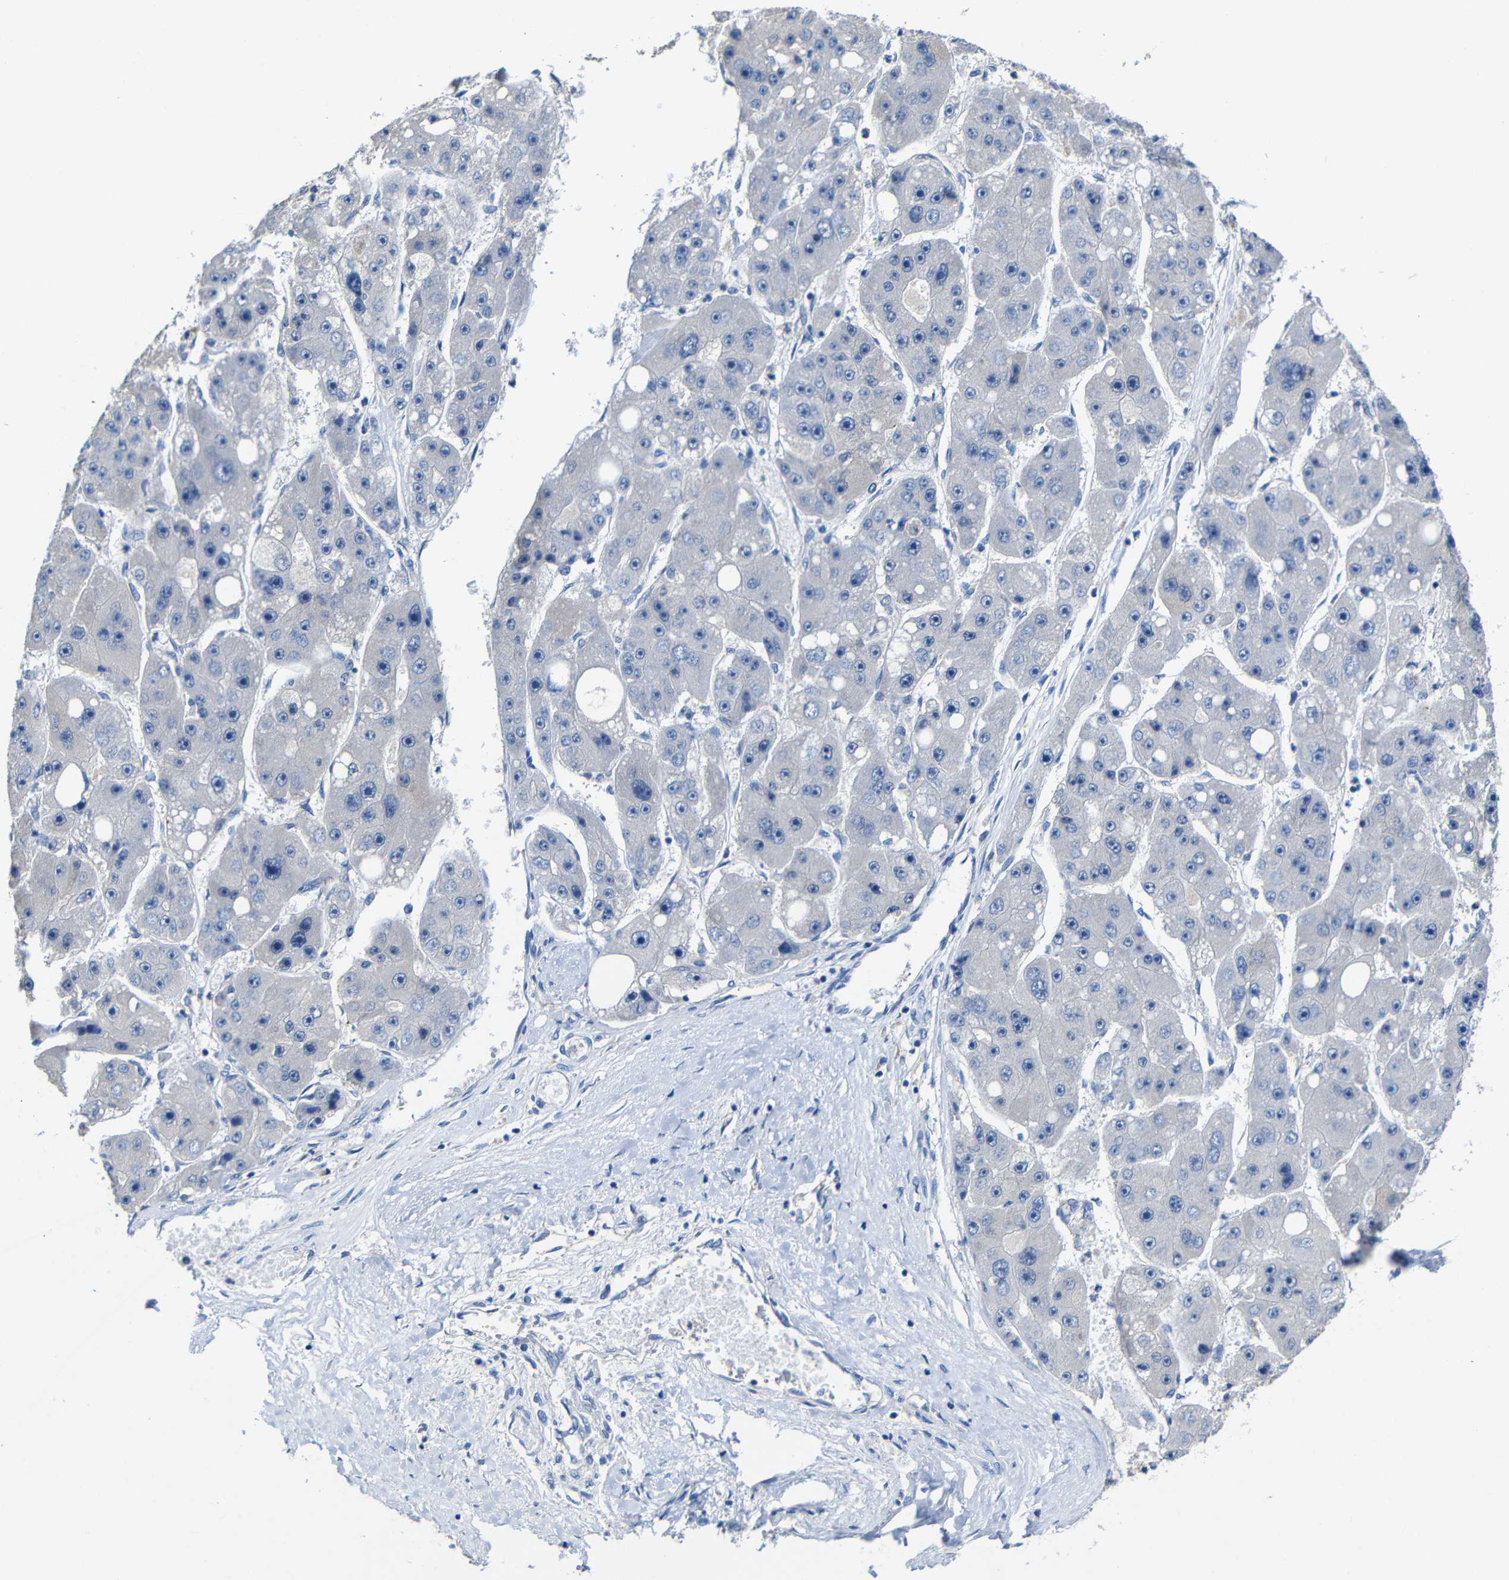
{"staining": {"intensity": "negative", "quantity": "none", "location": "none"}, "tissue": "liver cancer", "cell_type": "Tumor cells", "image_type": "cancer", "snomed": [{"axis": "morphology", "description": "Carcinoma, Hepatocellular, NOS"}, {"axis": "topography", "description": "Liver"}], "caption": "Immunohistochemical staining of liver cancer displays no significant positivity in tumor cells.", "gene": "ACKR2", "patient": {"sex": "female", "age": 61}}